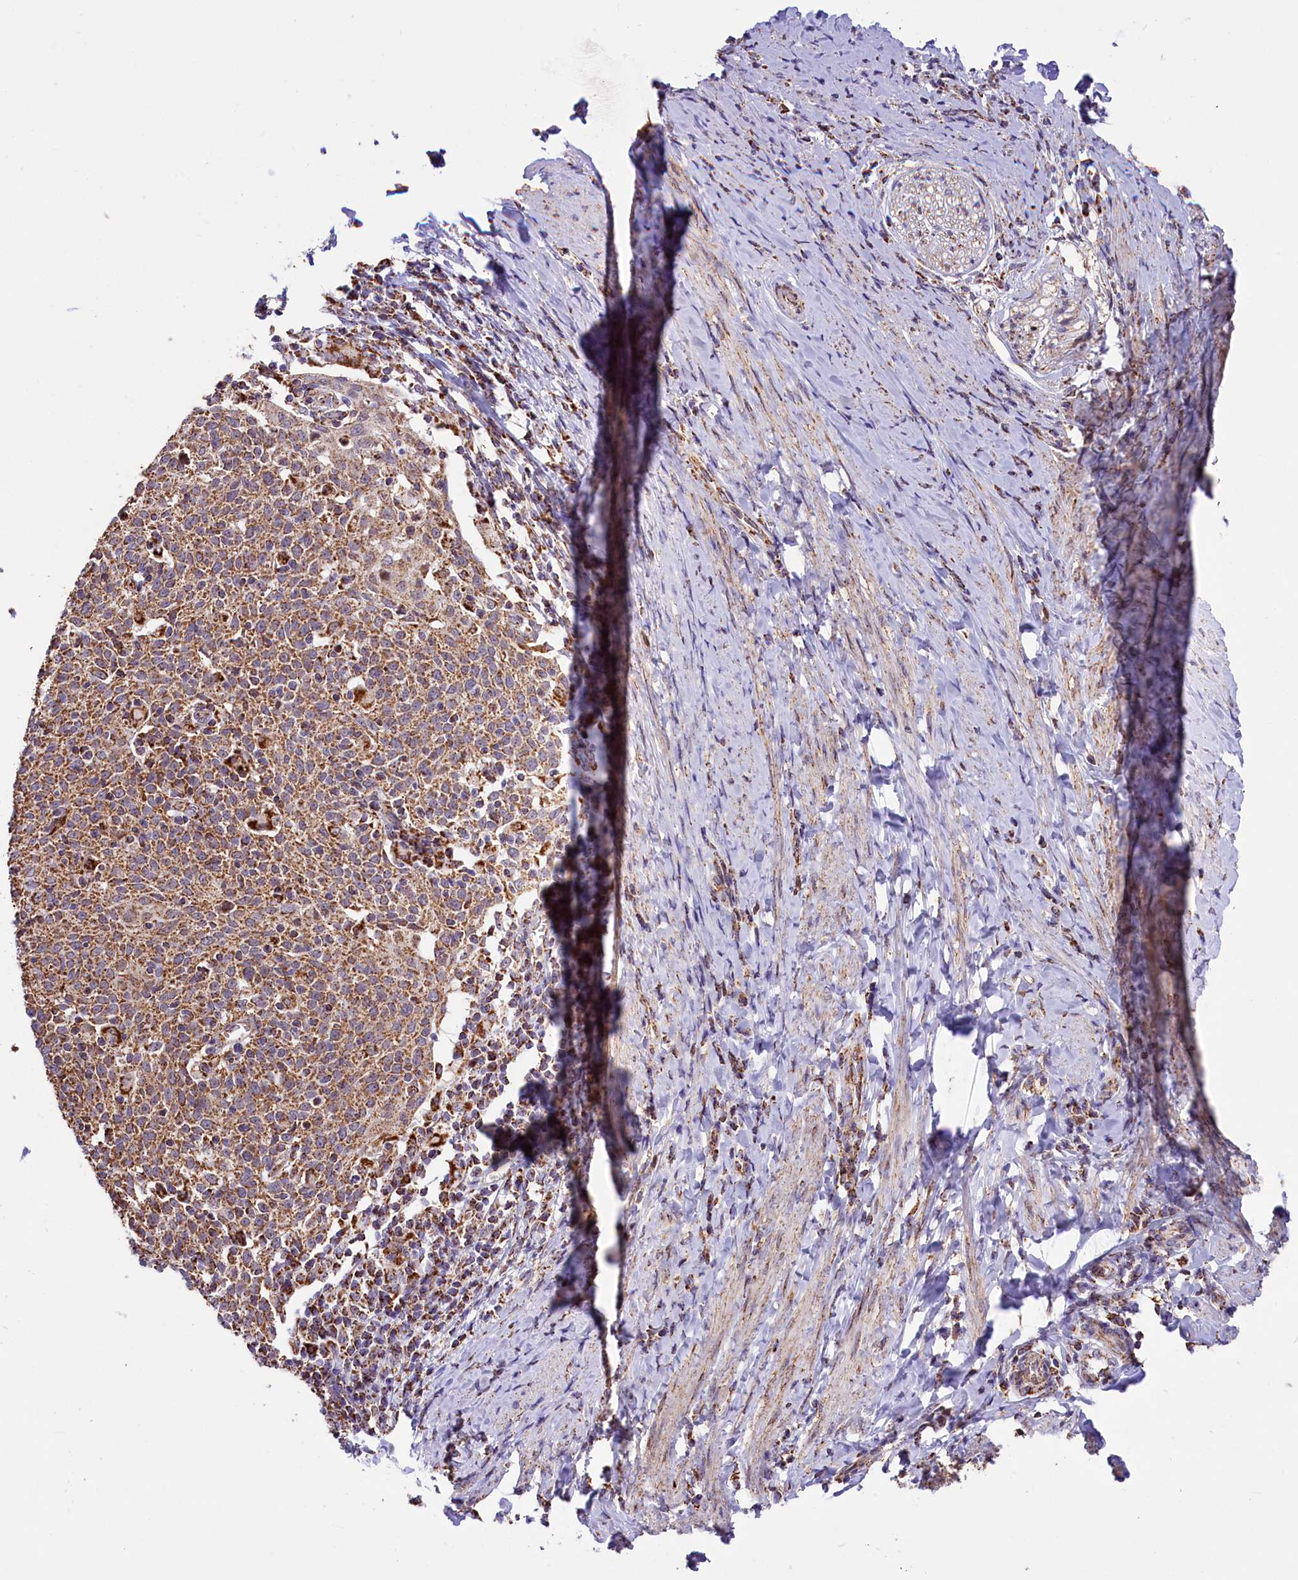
{"staining": {"intensity": "moderate", "quantity": ">75%", "location": "cytoplasmic/membranous"}, "tissue": "cervical cancer", "cell_type": "Tumor cells", "image_type": "cancer", "snomed": [{"axis": "morphology", "description": "Squamous cell carcinoma, NOS"}, {"axis": "topography", "description": "Cervix"}], "caption": "Cervical cancer (squamous cell carcinoma) stained with a brown dye shows moderate cytoplasmic/membranous positive staining in approximately >75% of tumor cells.", "gene": "NDUFA8", "patient": {"sex": "female", "age": 52}}